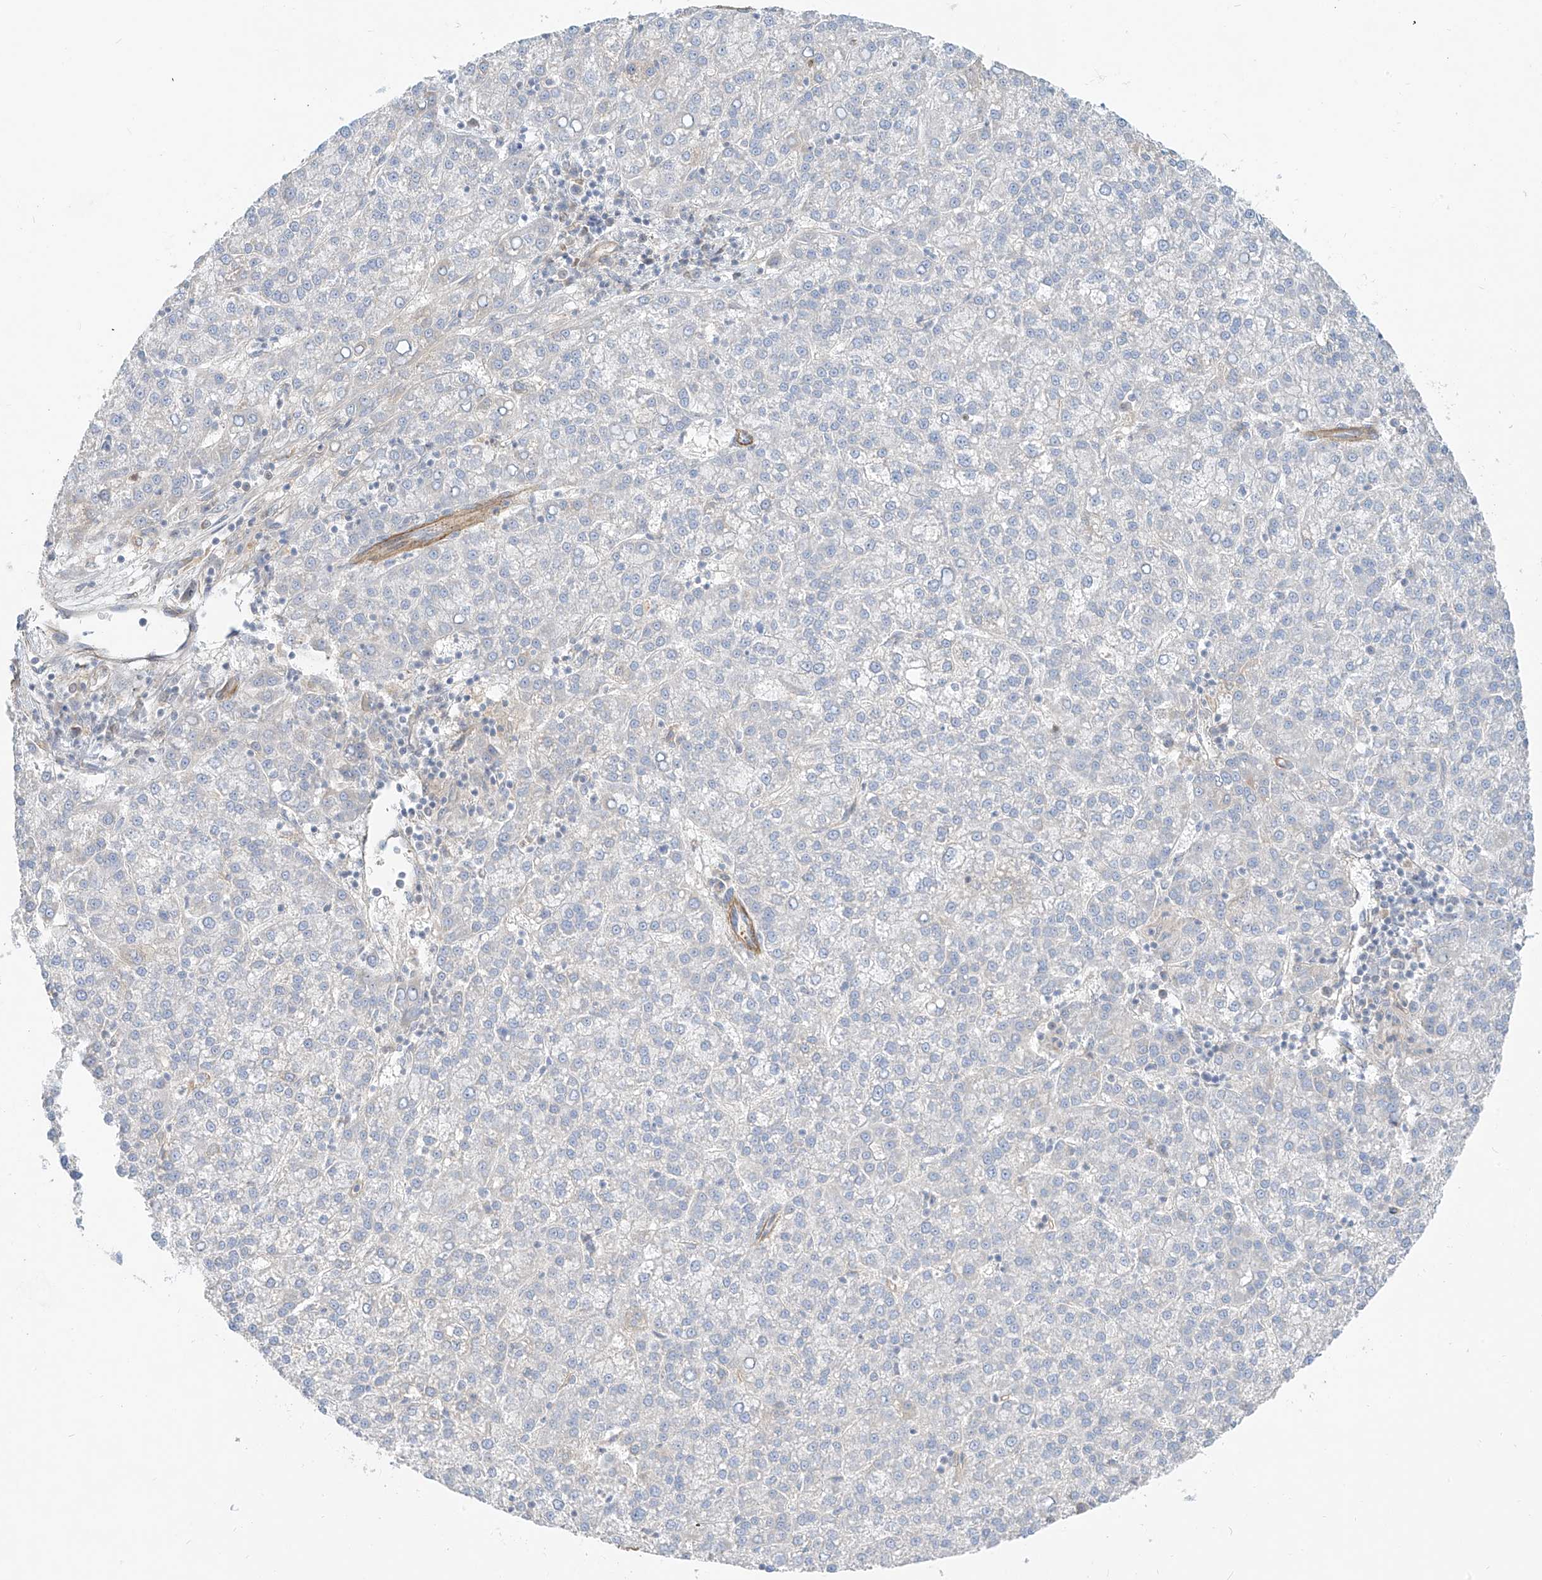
{"staining": {"intensity": "negative", "quantity": "none", "location": "none"}, "tissue": "liver cancer", "cell_type": "Tumor cells", "image_type": "cancer", "snomed": [{"axis": "morphology", "description": "Carcinoma, Hepatocellular, NOS"}, {"axis": "topography", "description": "Liver"}], "caption": "IHC histopathology image of neoplastic tissue: liver hepatocellular carcinoma stained with DAB reveals no significant protein expression in tumor cells.", "gene": "C2orf42", "patient": {"sex": "female", "age": 58}}